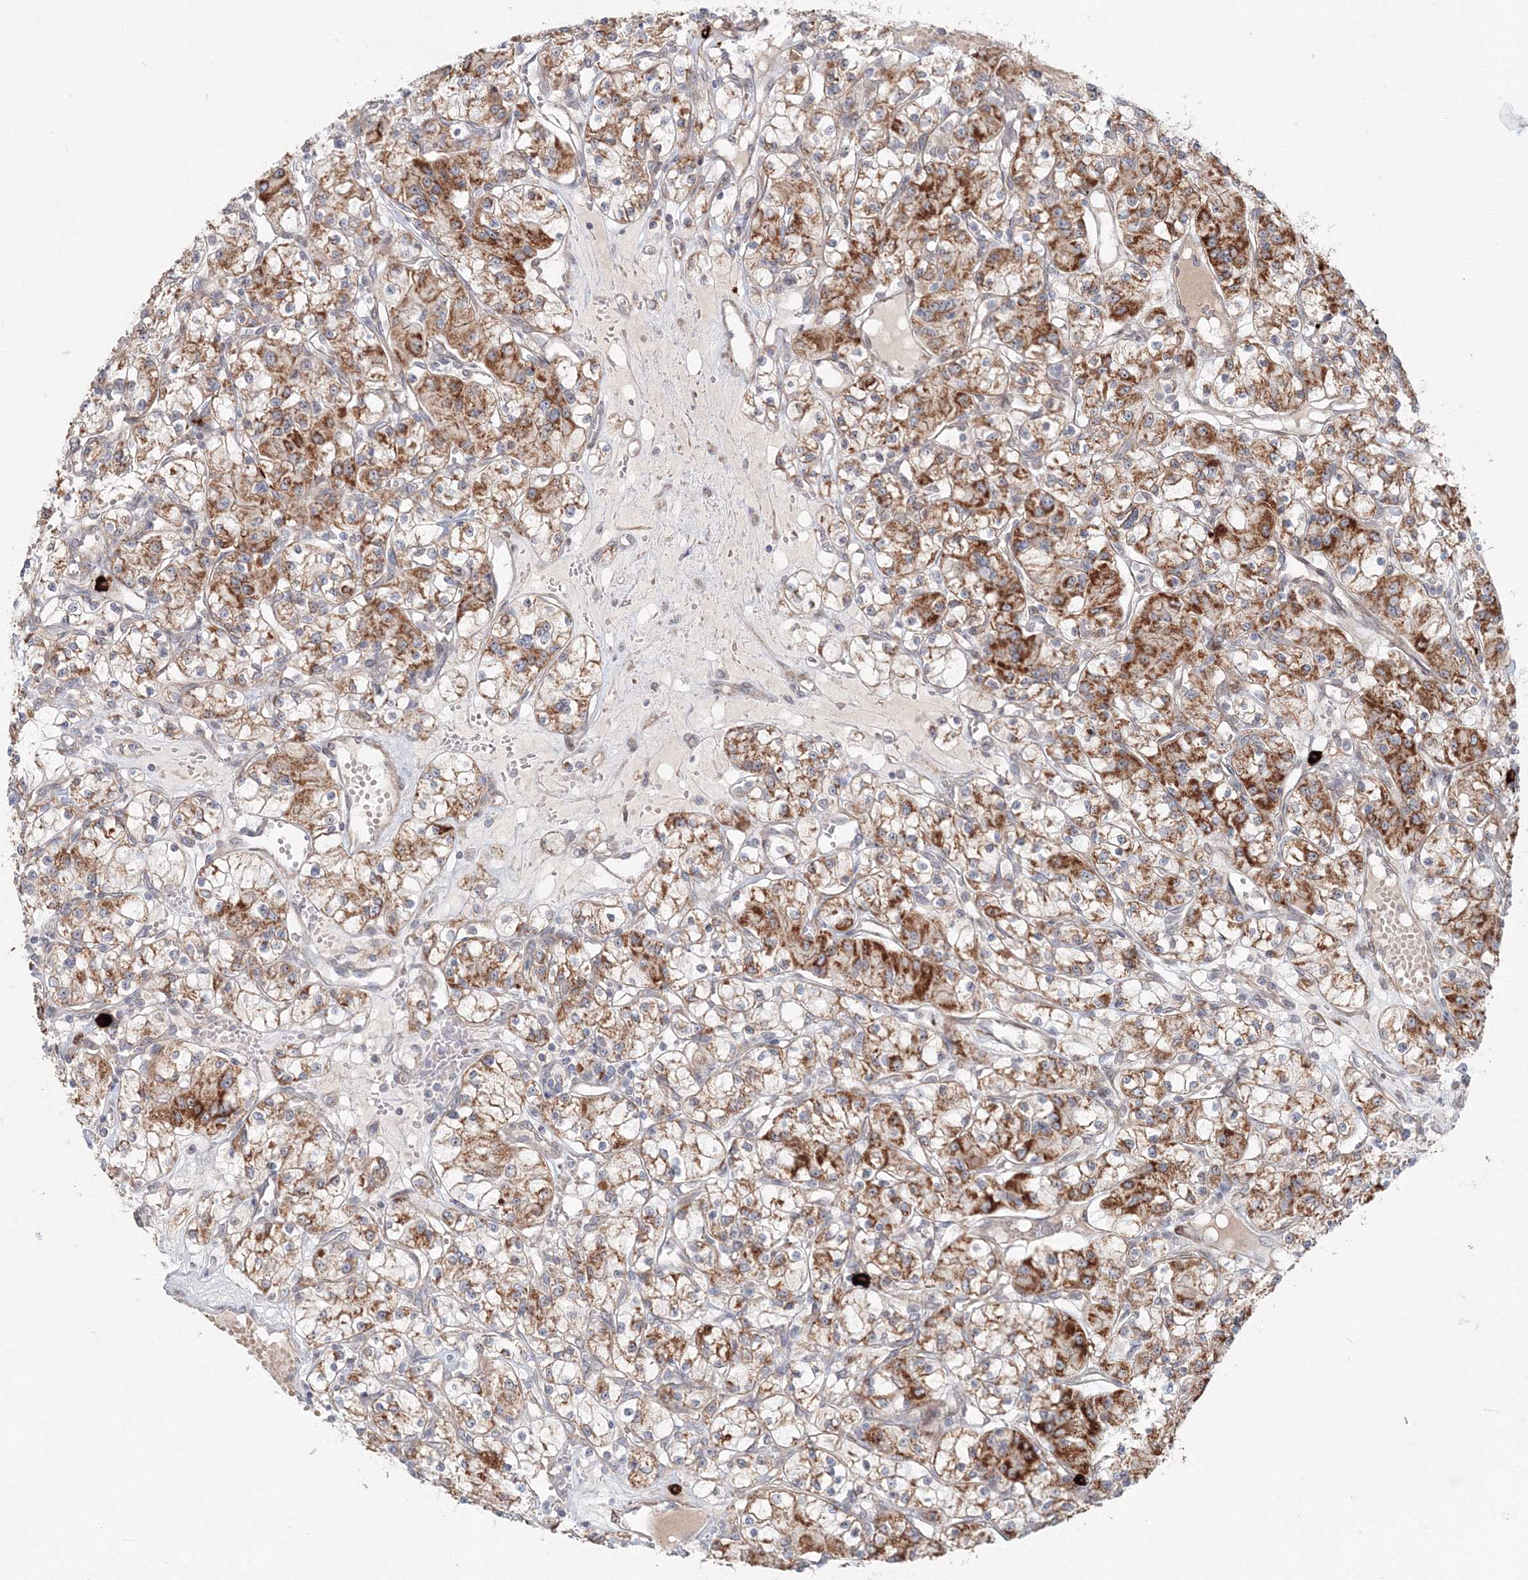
{"staining": {"intensity": "strong", "quantity": ">75%", "location": "cytoplasmic/membranous"}, "tissue": "renal cancer", "cell_type": "Tumor cells", "image_type": "cancer", "snomed": [{"axis": "morphology", "description": "Adenocarcinoma, NOS"}, {"axis": "topography", "description": "Kidney"}], "caption": "Human adenocarcinoma (renal) stained with a brown dye exhibits strong cytoplasmic/membranous positive positivity in about >75% of tumor cells.", "gene": "SH3PXD2A", "patient": {"sex": "female", "age": 59}}